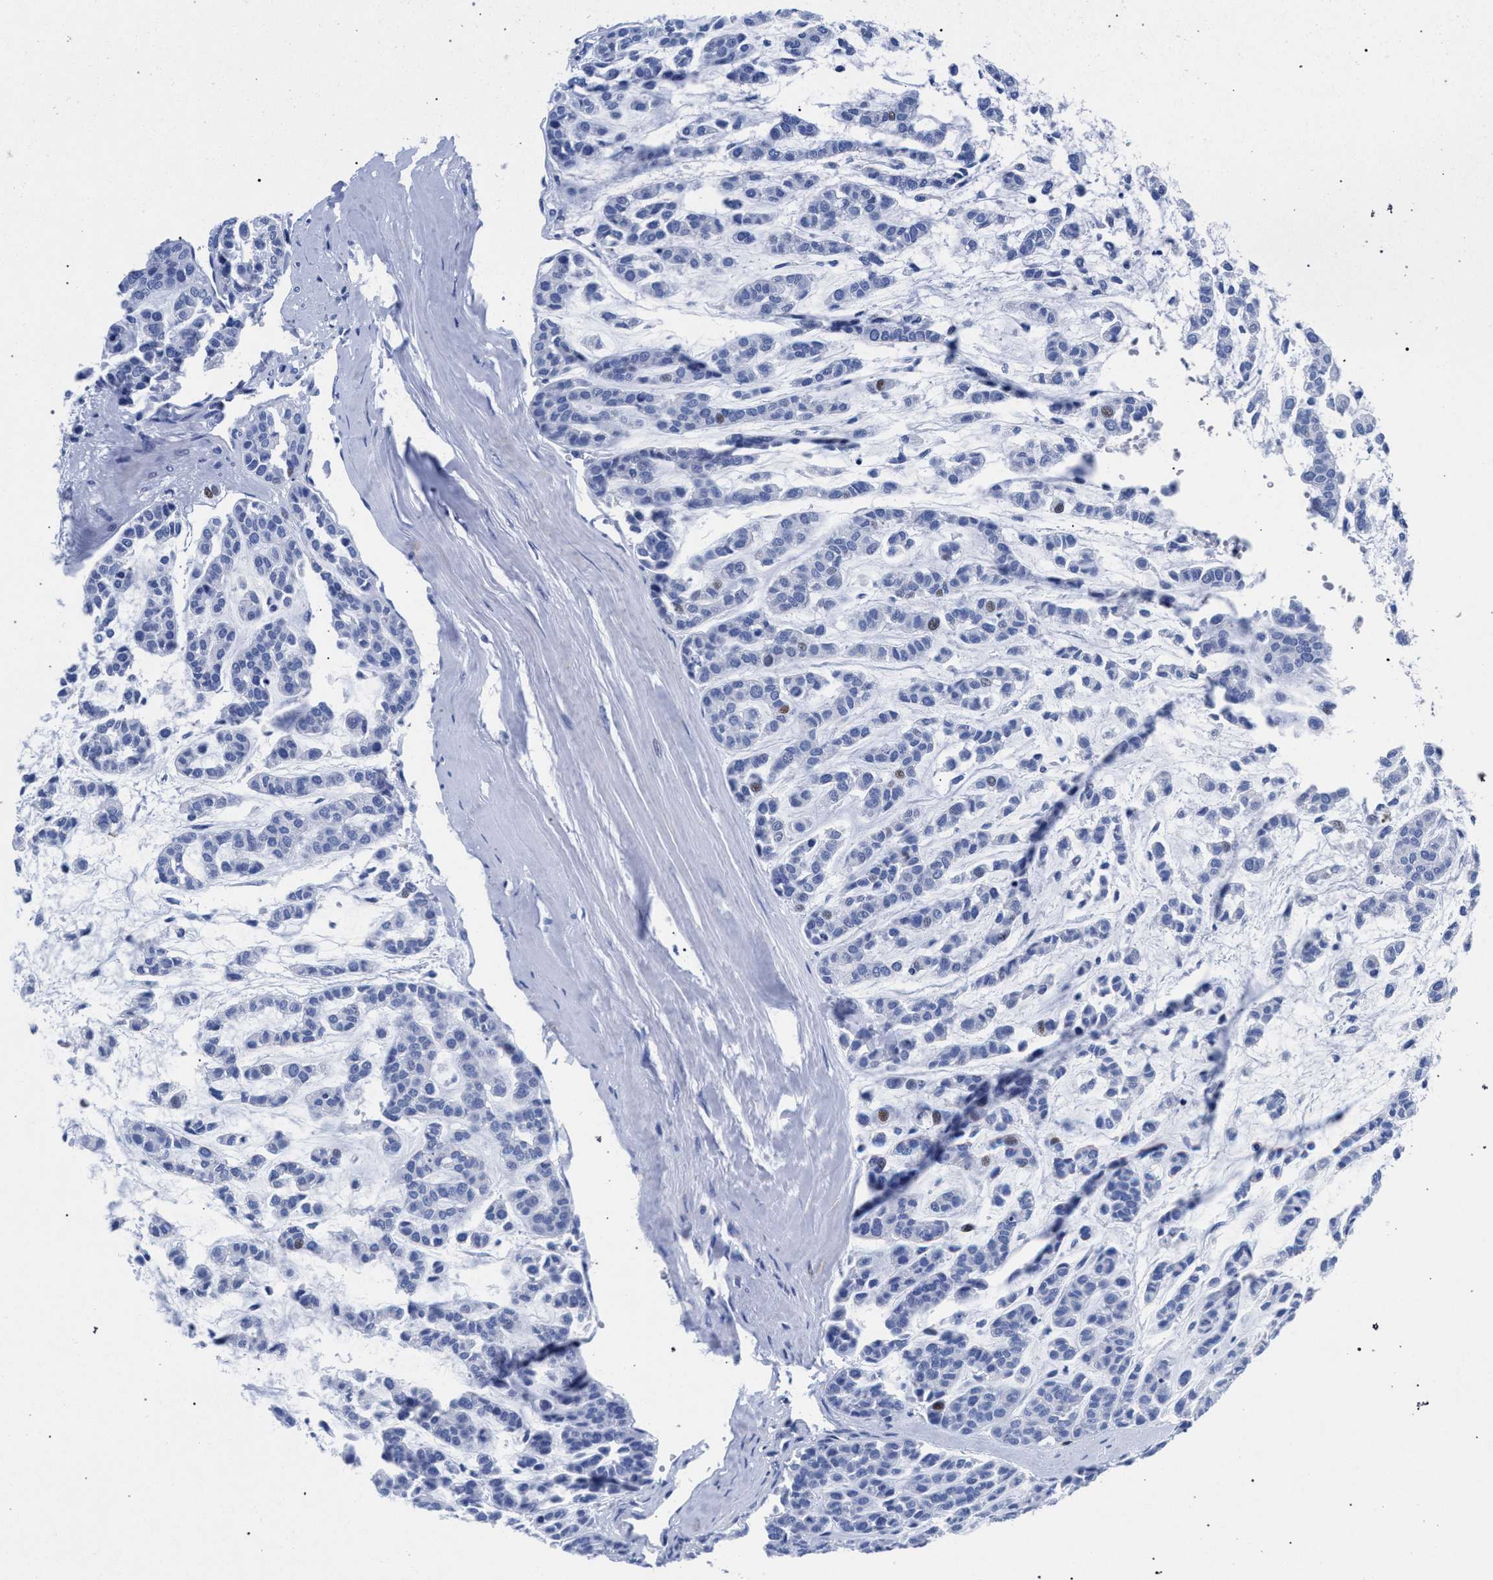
{"staining": {"intensity": "negative", "quantity": "none", "location": "none"}, "tissue": "head and neck cancer", "cell_type": "Tumor cells", "image_type": "cancer", "snomed": [{"axis": "morphology", "description": "Adenocarcinoma, NOS"}, {"axis": "morphology", "description": "Adenoma, NOS"}, {"axis": "topography", "description": "Head-Neck"}], "caption": "An image of human head and neck cancer is negative for staining in tumor cells. (DAB (3,3'-diaminobenzidine) immunohistochemistry (IHC) with hematoxylin counter stain).", "gene": "KLRK1", "patient": {"sex": "female", "age": 55}}